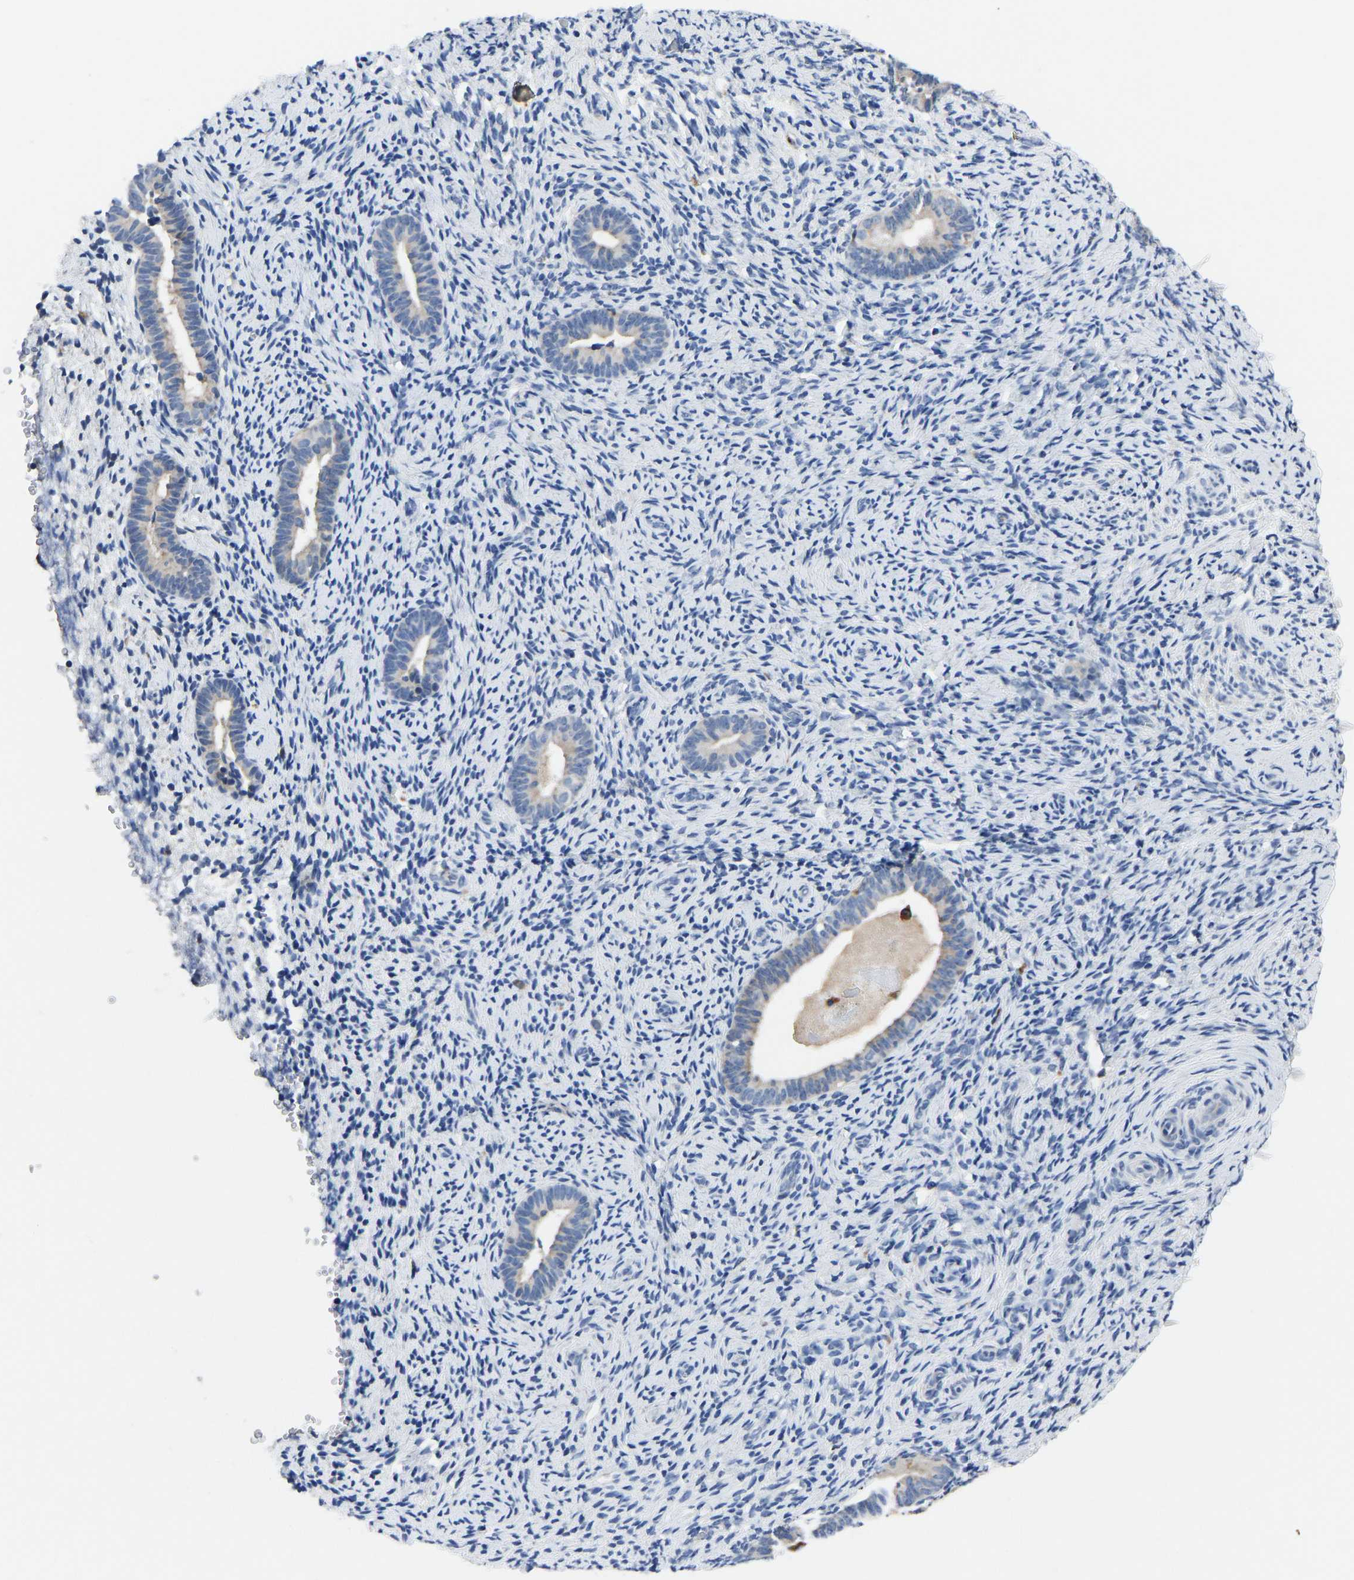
{"staining": {"intensity": "negative", "quantity": "none", "location": "none"}, "tissue": "endometrium", "cell_type": "Cells in endometrial stroma", "image_type": "normal", "snomed": [{"axis": "morphology", "description": "Normal tissue, NOS"}, {"axis": "topography", "description": "Endometrium"}], "caption": "Immunohistochemical staining of unremarkable endometrium reveals no significant staining in cells in endometrial stroma. (DAB (3,3'-diaminobenzidine) IHC with hematoxylin counter stain).", "gene": "ATP6V1E1", "patient": {"sex": "female", "age": 51}}